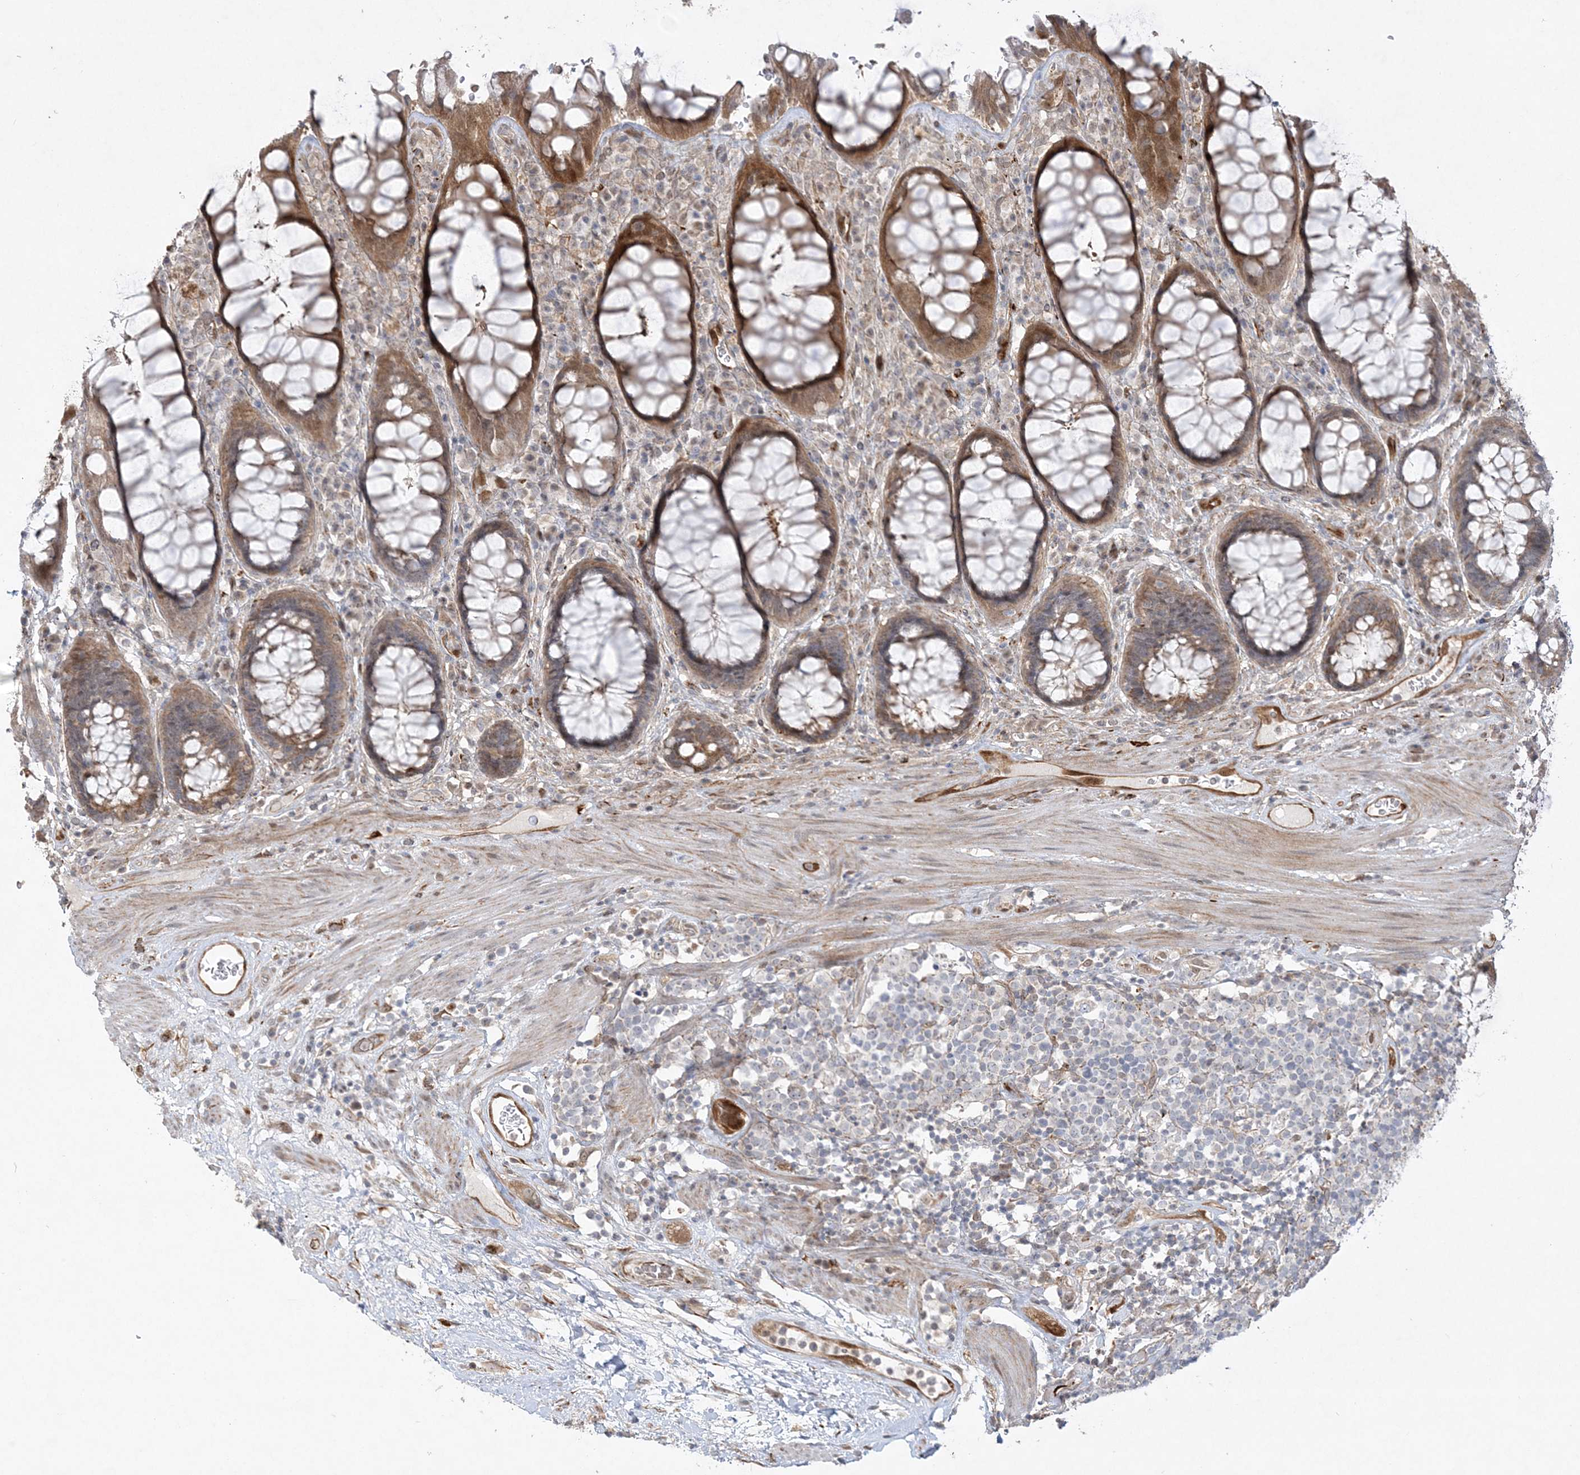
{"staining": {"intensity": "moderate", "quantity": ">75%", "location": "cytoplasmic/membranous"}, "tissue": "rectum", "cell_type": "Glandular cells", "image_type": "normal", "snomed": [{"axis": "morphology", "description": "Normal tissue, NOS"}, {"axis": "topography", "description": "Rectum"}], "caption": "A high-resolution micrograph shows immunohistochemistry staining of unremarkable rectum, which exhibits moderate cytoplasmic/membranous expression in approximately >75% of glandular cells. Nuclei are stained in blue.", "gene": "INPP1", "patient": {"sex": "male", "age": 64}}